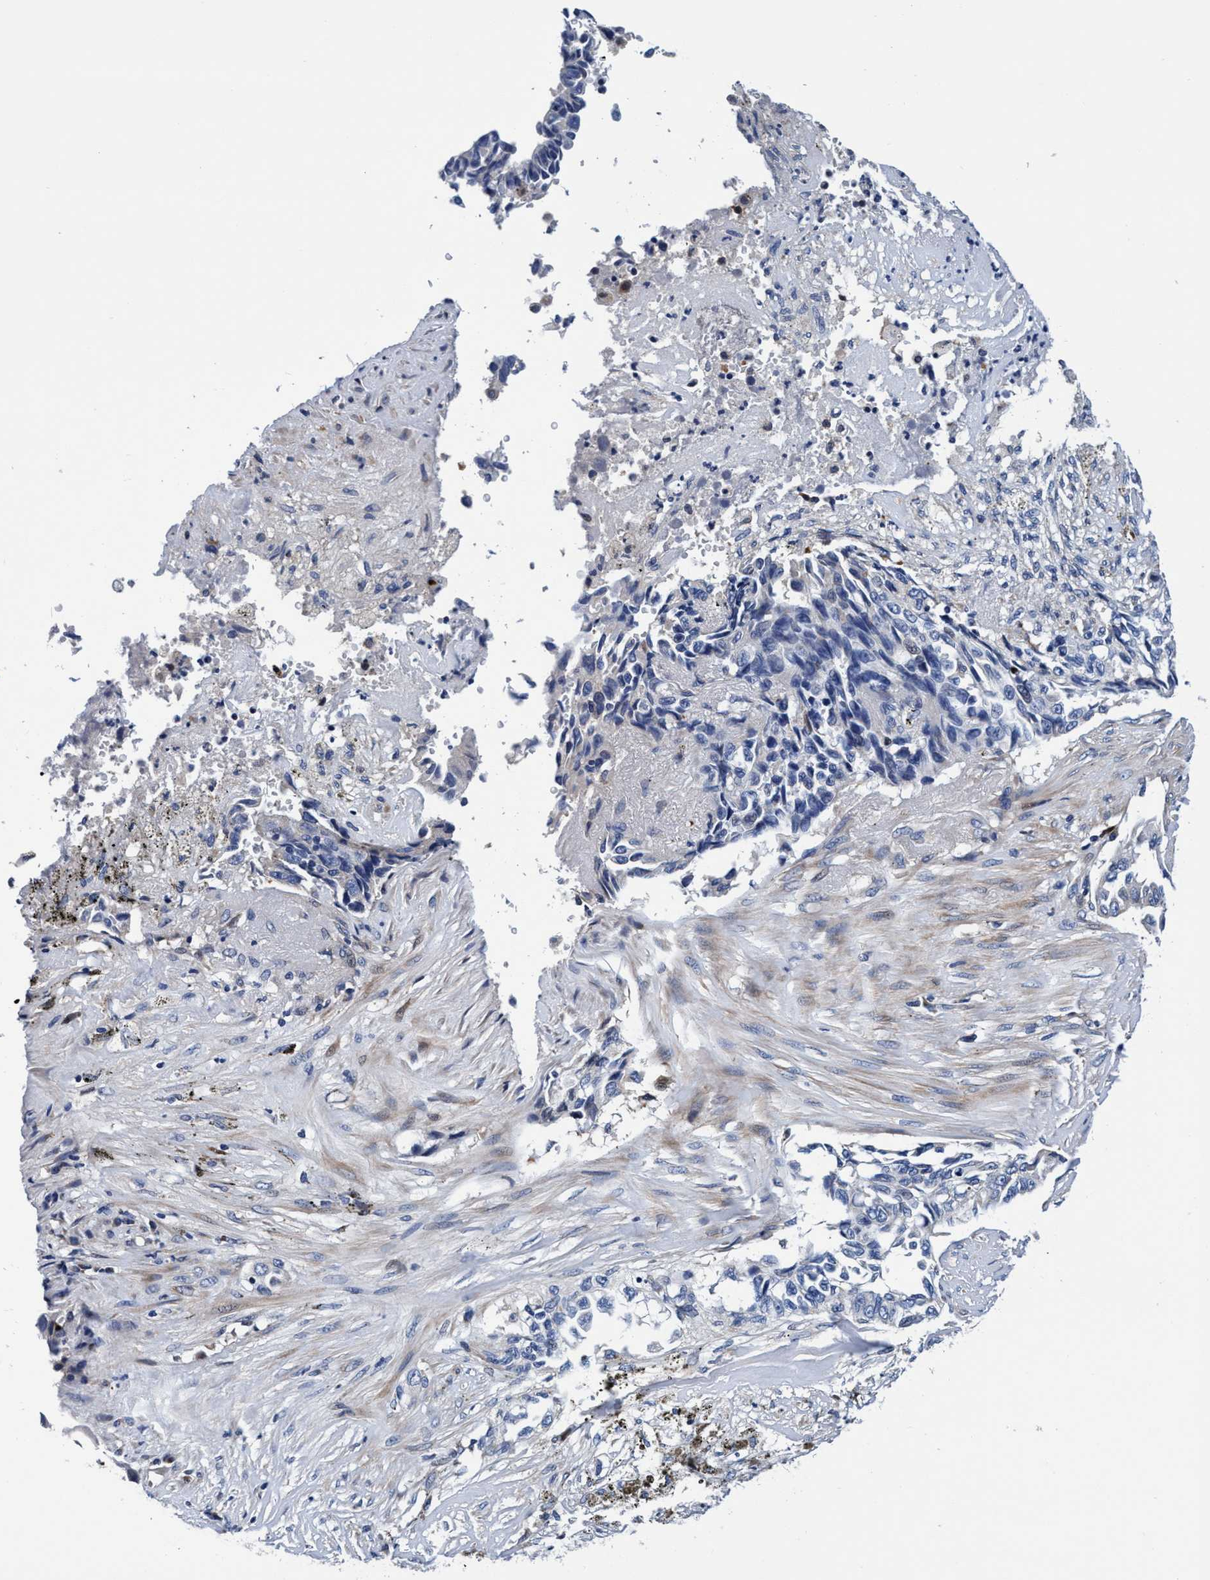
{"staining": {"intensity": "negative", "quantity": "none", "location": "none"}, "tissue": "lung cancer", "cell_type": "Tumor cells", "image_type": "cancer", "snomed": [{"axis": "morphology", "description": "Adenocarcinoma, NOS"}, {"axis": "topography", "description": "Lung"}], "caption": "IHC micrograph of human lung cancer stained for a protein (brown), which displays no expression in tumor cells.", "gene": "UBALD2", "patient": {"sex": "female", "age": 51}}